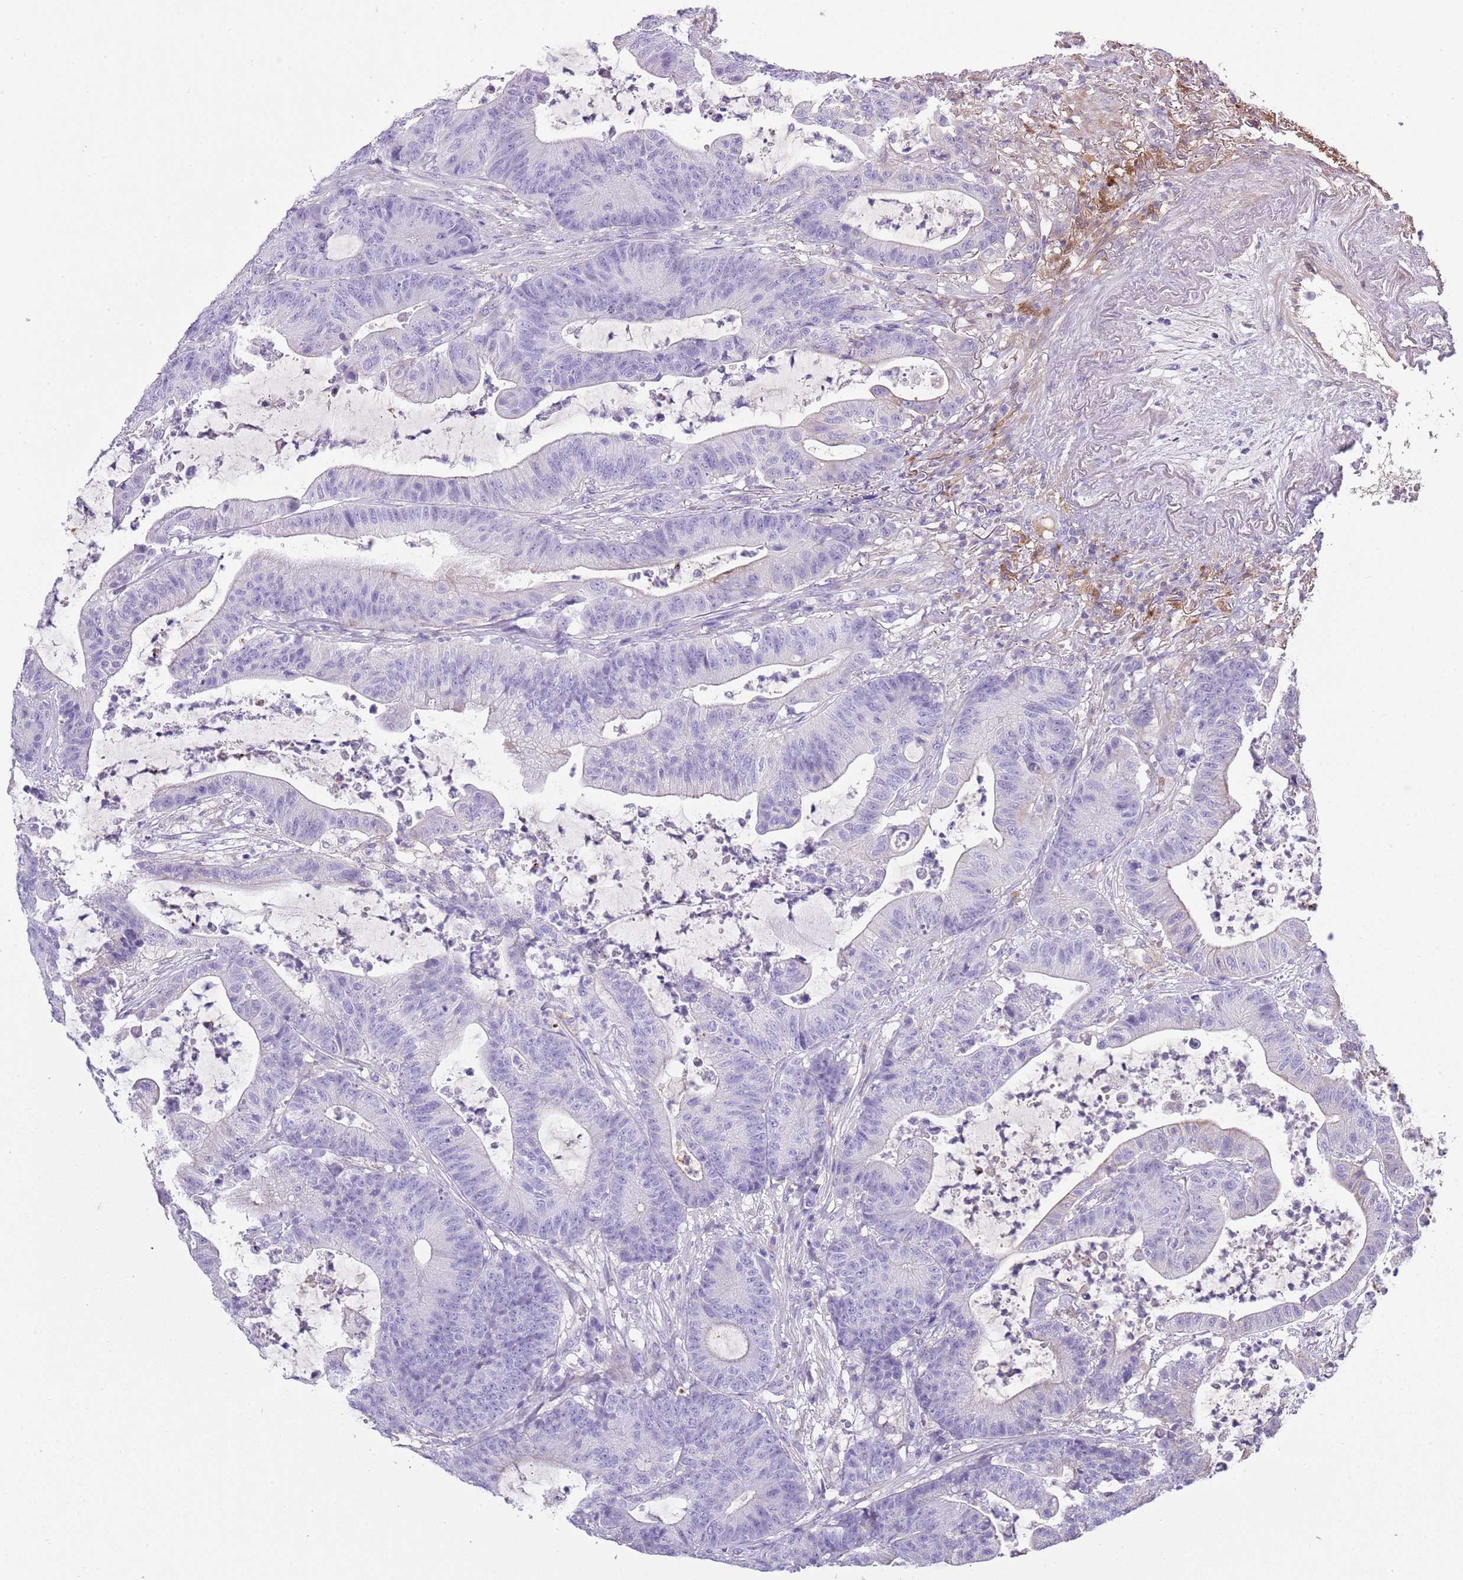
{"staining": {"intensity": "negative", "quantity": "none", "location": "none"}, "tissue": "colorectal cancer", "cell_type": "Tumor cells", "image_type": "cancer", "snomed": [{"axis": "morphology", "description": "Adenocarcinoma, NOS"}, {"axis": "topography", "description": "Colon"}], "caption": "DAB (3,3'-diaminobenzidine) immunohistochemical staining of human colorectal cancer demonstrates no significant positivity in tumor cells.", "gene": "ABHD17C", "patient": {"sex": "female", "age": 84}}